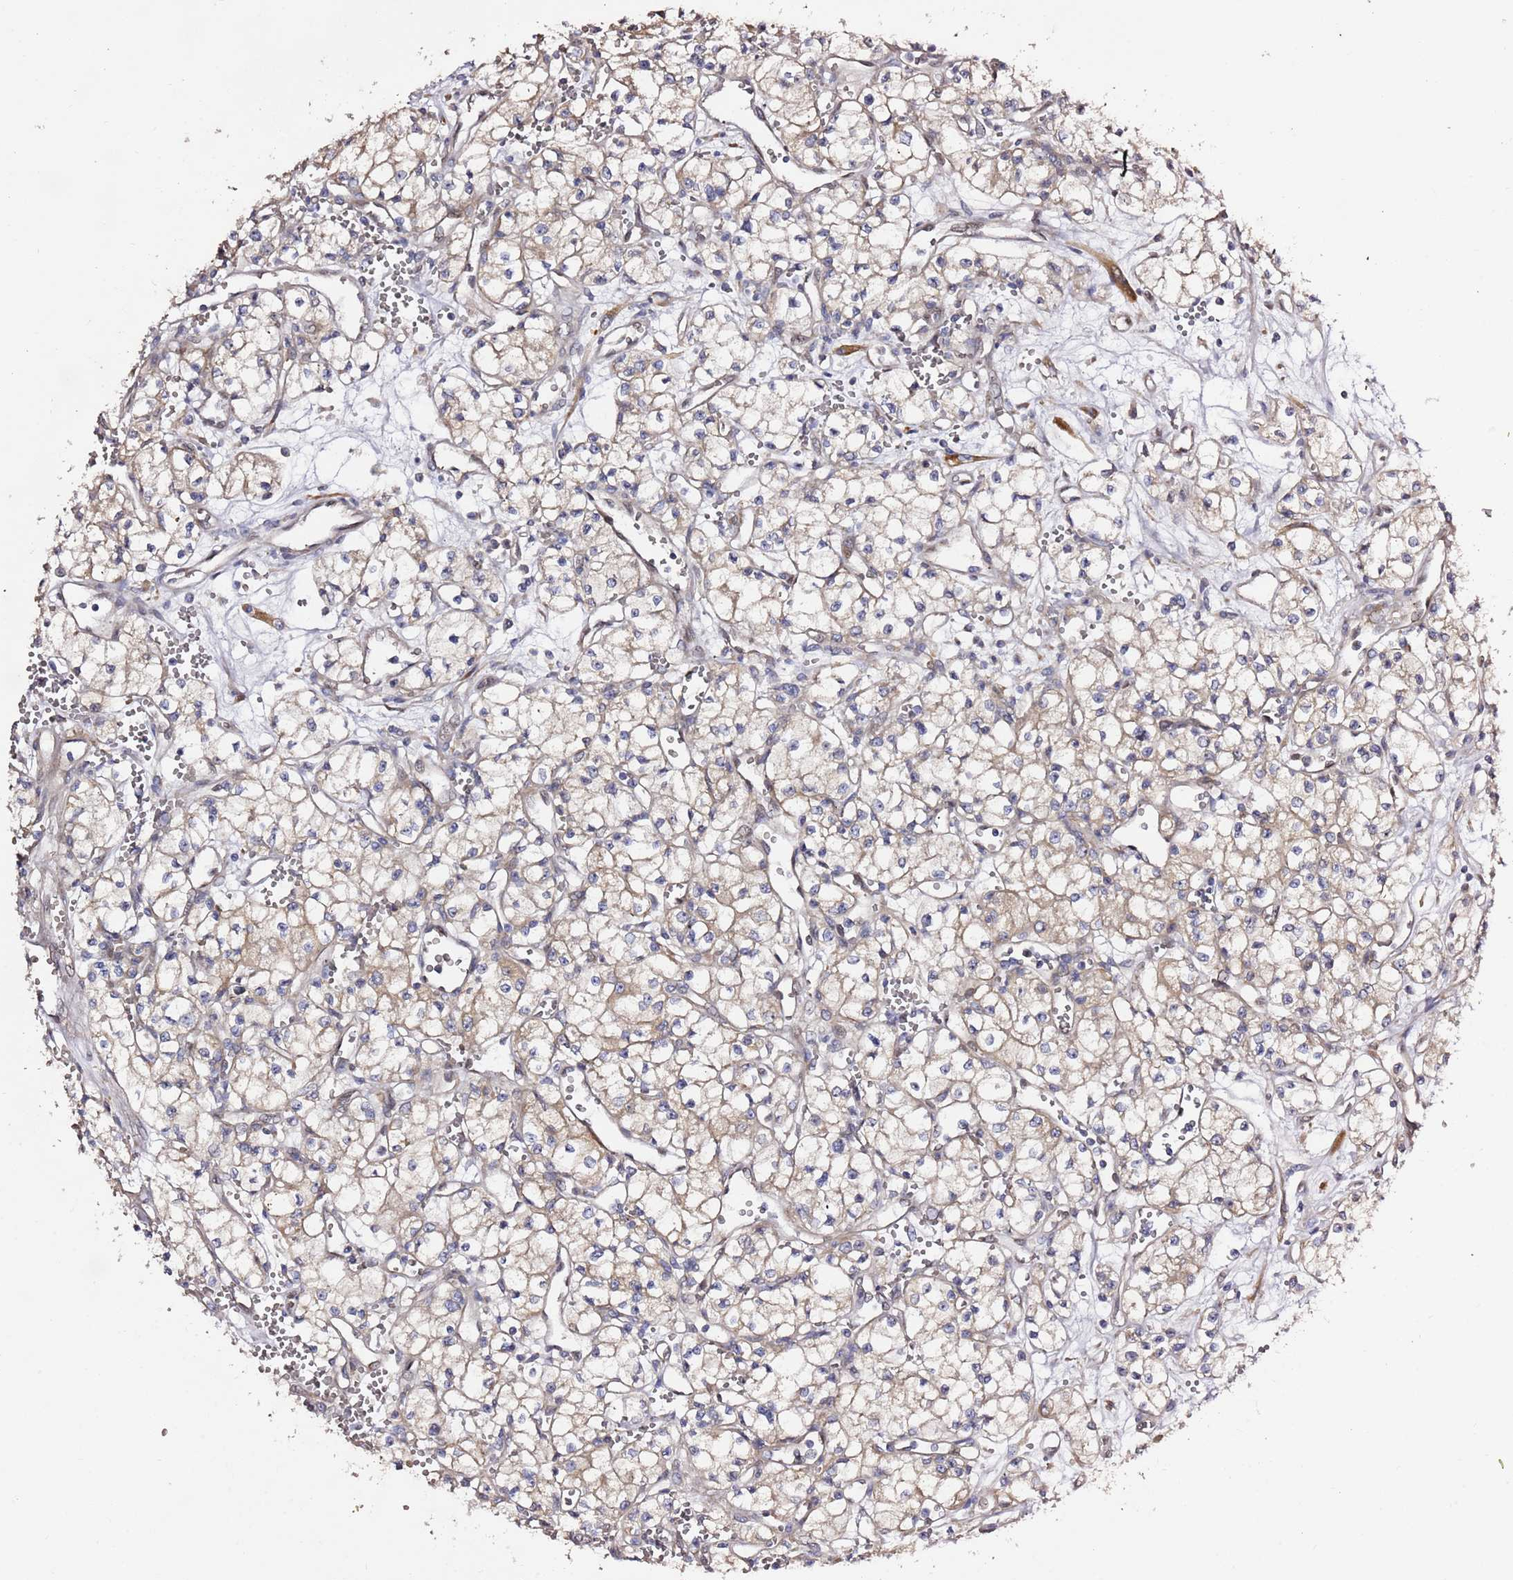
{"staining": {"intensity": "weak", "quantity": "25%-75%", "location": "cytoplasmic/membranous"}, "tissue": "renal cancer", "cell_type": "Tumor cells", "image_type": "cancer", "snomed": [{"axis": "morphology", "description": "Adenocarcinoma, NOS"}, {"axis": "topography", "description": "Kidney"}], "caption": "Renal cancer stained with a protein marker displays weak staining in tumor cells.", "gene": "HSD17B7", "patient": {"sex": "male", "age": 59}}